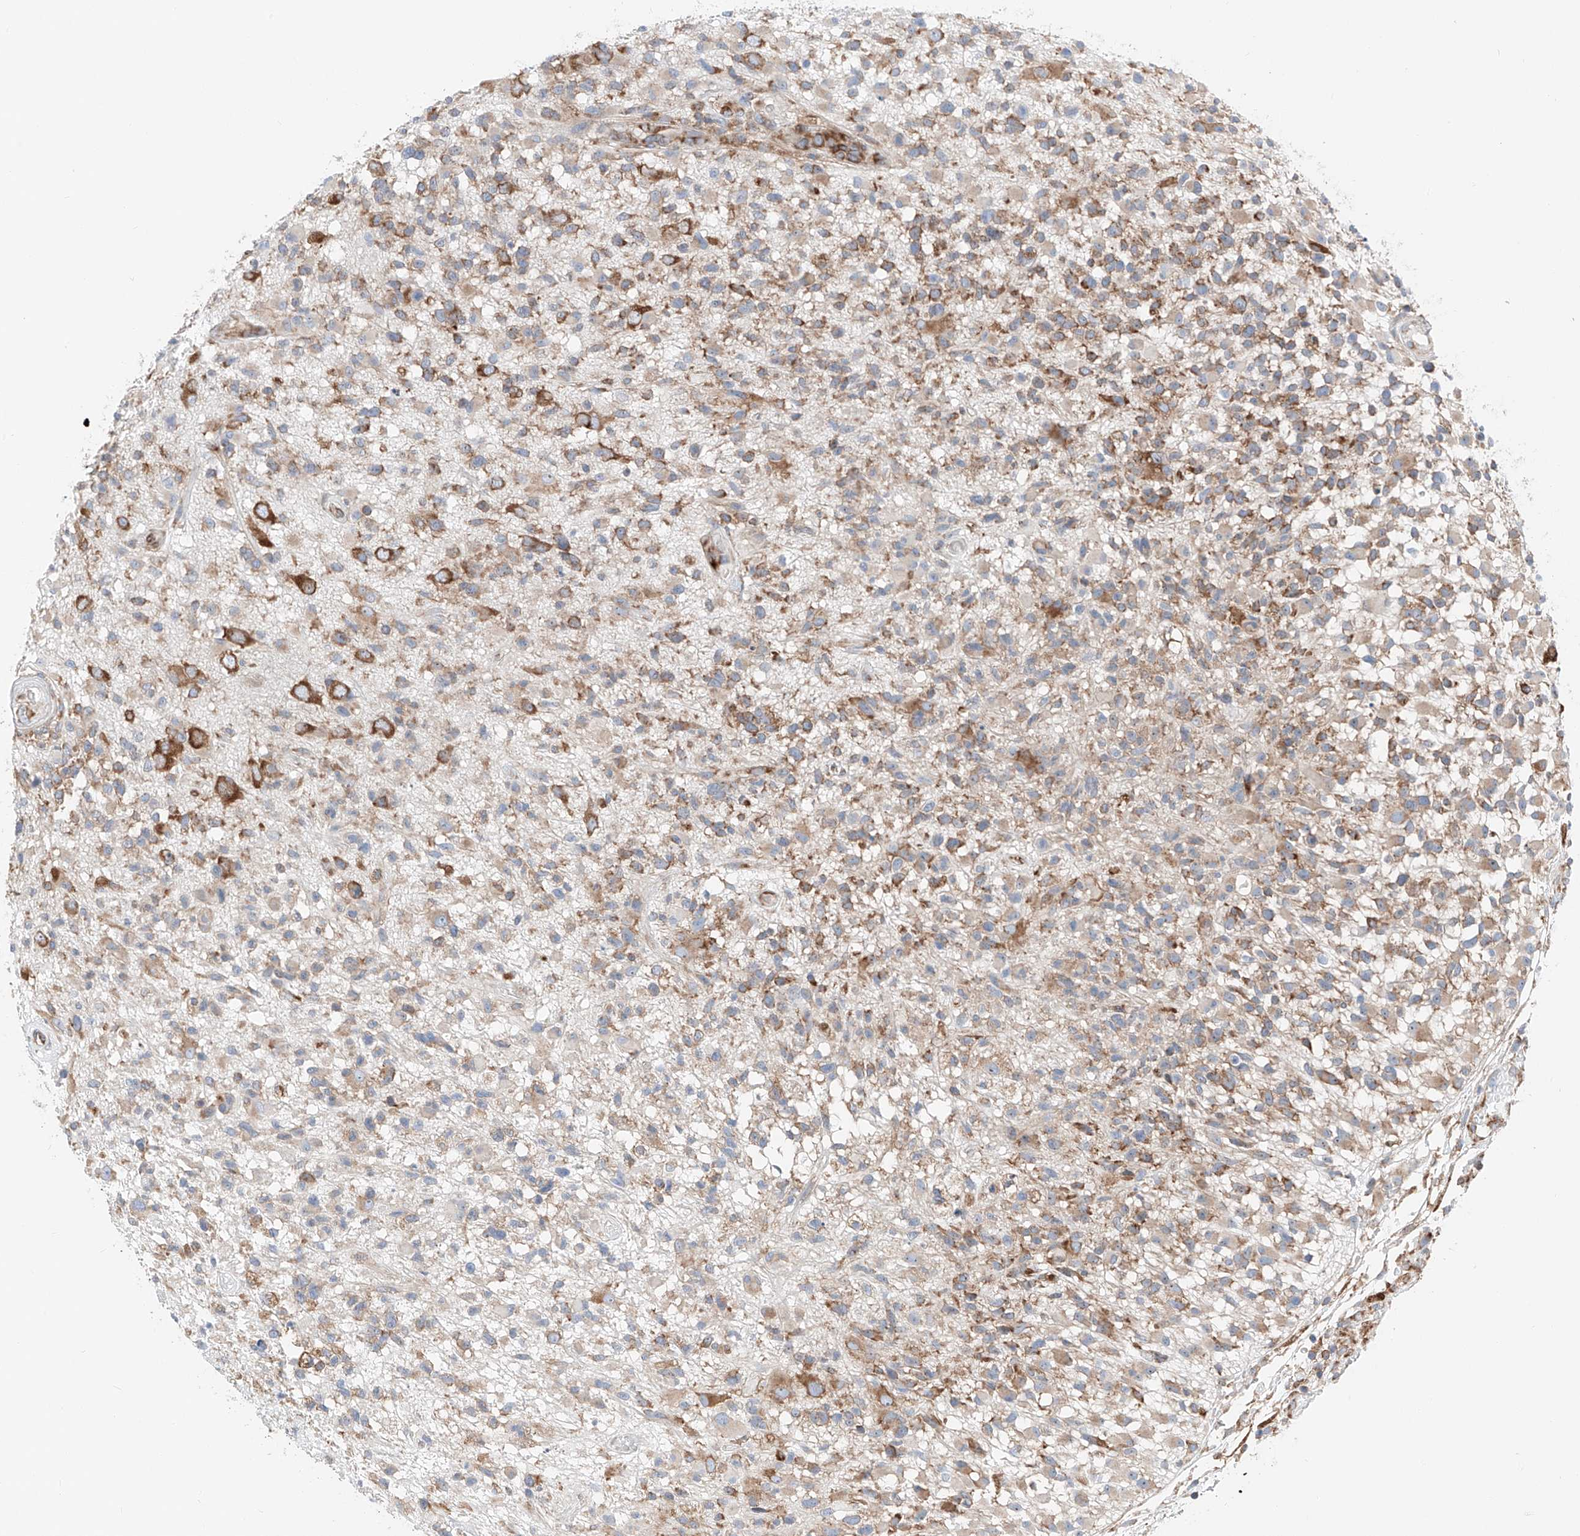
{"staining": {"intensity": "moderate", "quantity": "<25%", "location": "cytoplasmic/membranous"}, "tissue": "glioma", "cell_type": "Tumor cells", "image_type": "cancer", "snomed": [{"axis": "morphology", "description": "Glioma, malignant, High grade"}, {"axis": "morphology", "description": "Glioblastoma, NOS"}, {"axis": "topography", "description": "Brain"}], "caption": "Human glioblastoma stained for a protein (brown) displays moderate cytoplasmic/membranous positive positivity in about <25% of tumor cells.", "gene": "CRELD1", "patient": {"sex": "male", "age": 60}}